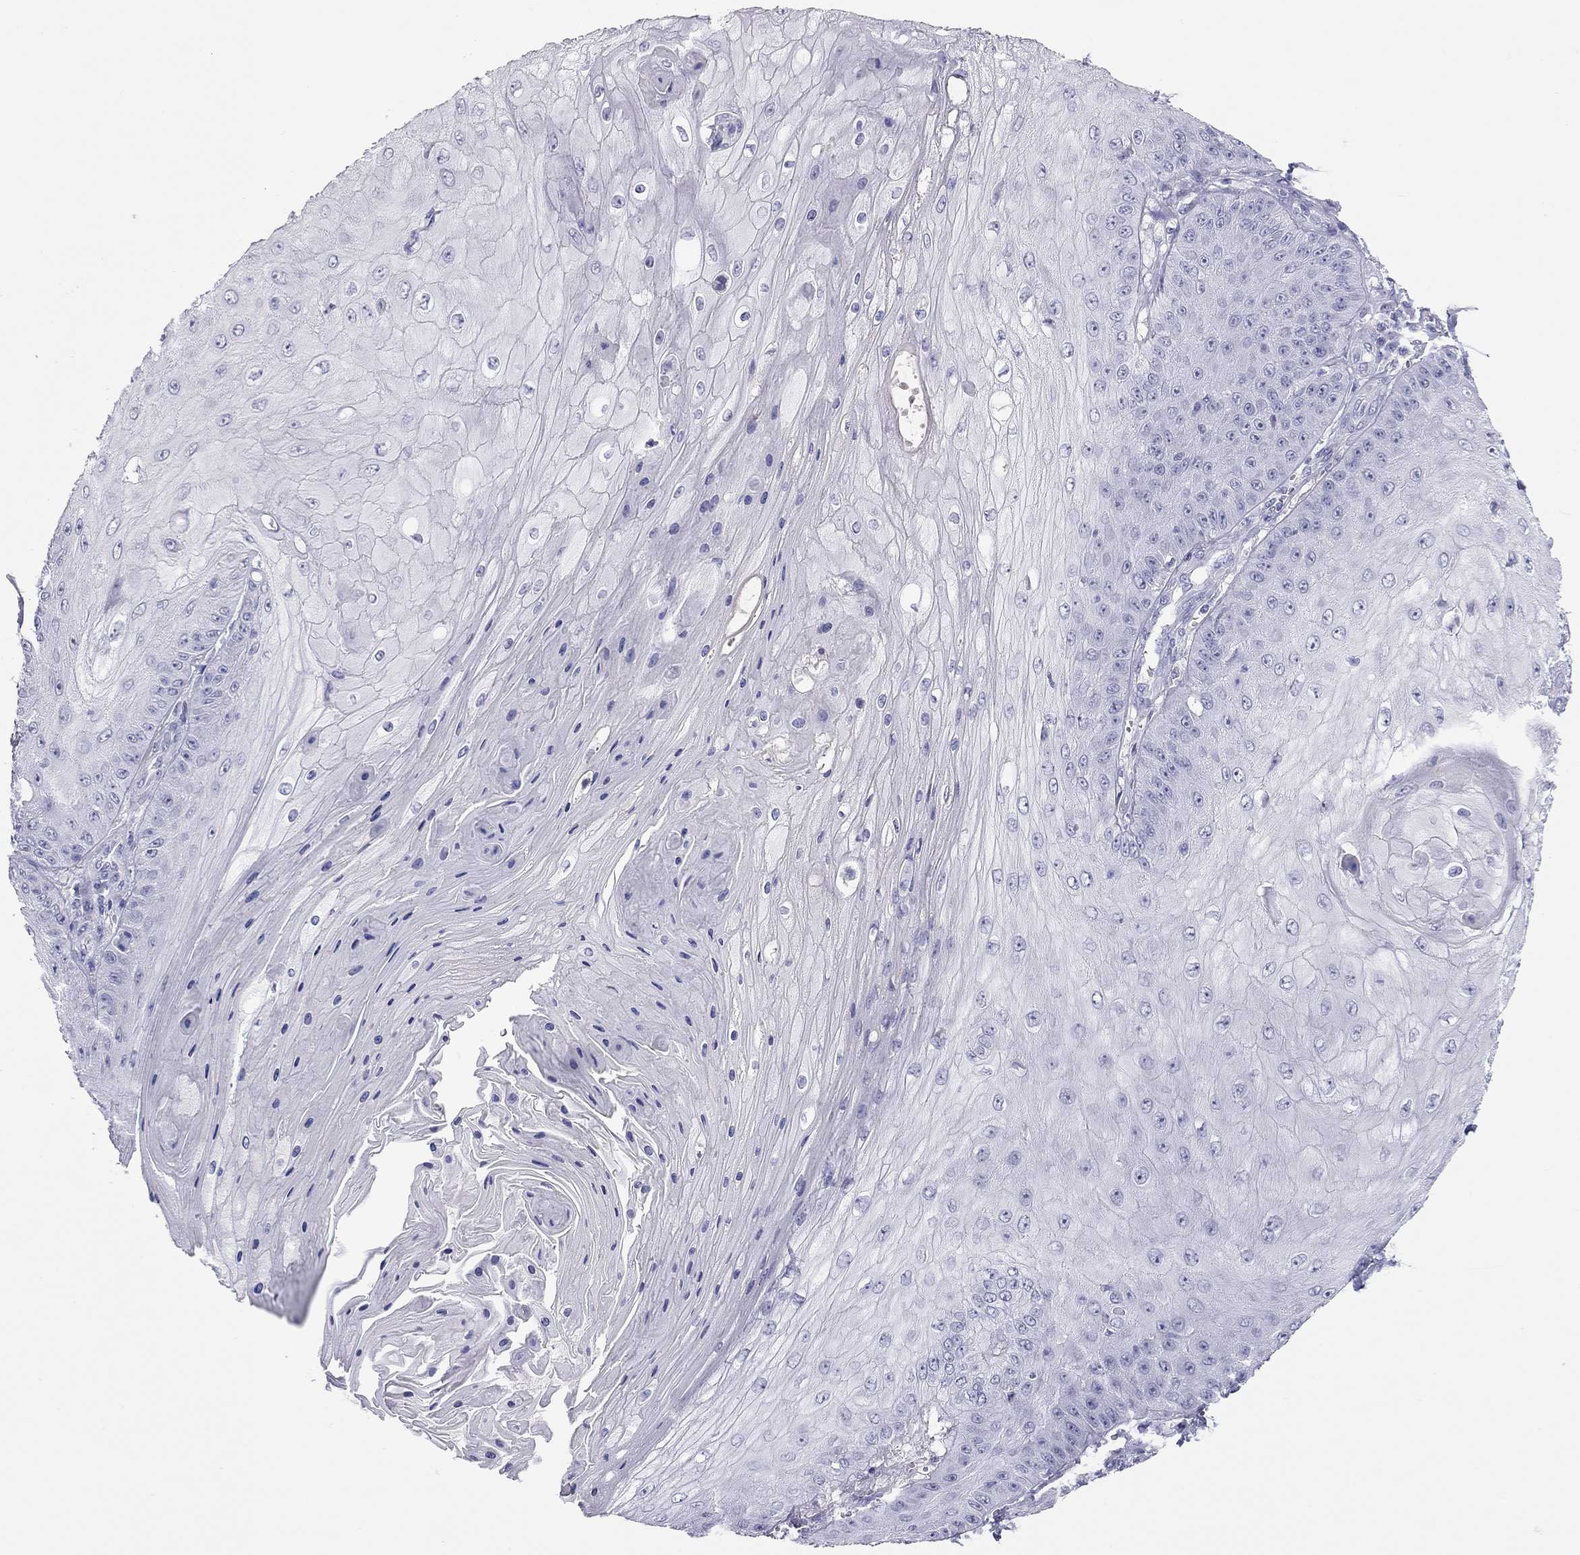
{"staining": {"intensity": "negative", "quantity": "none", "location": "none"}, "tissue": "skin cancer", "cell_type": "Tumor cells", "image_type": "cancer", "snomed": [{"axis": "morphology", "description": "Squamous cell carcinoma, NOS"}, {"axis": "topography", "description": "Skin"}], "caption": "Tumor cells are negative for brown protein staining in skin cancer (squamous cell carcinoma).", "gene": "IL17REL", "patient": {"sex": "male", "age": 70}}